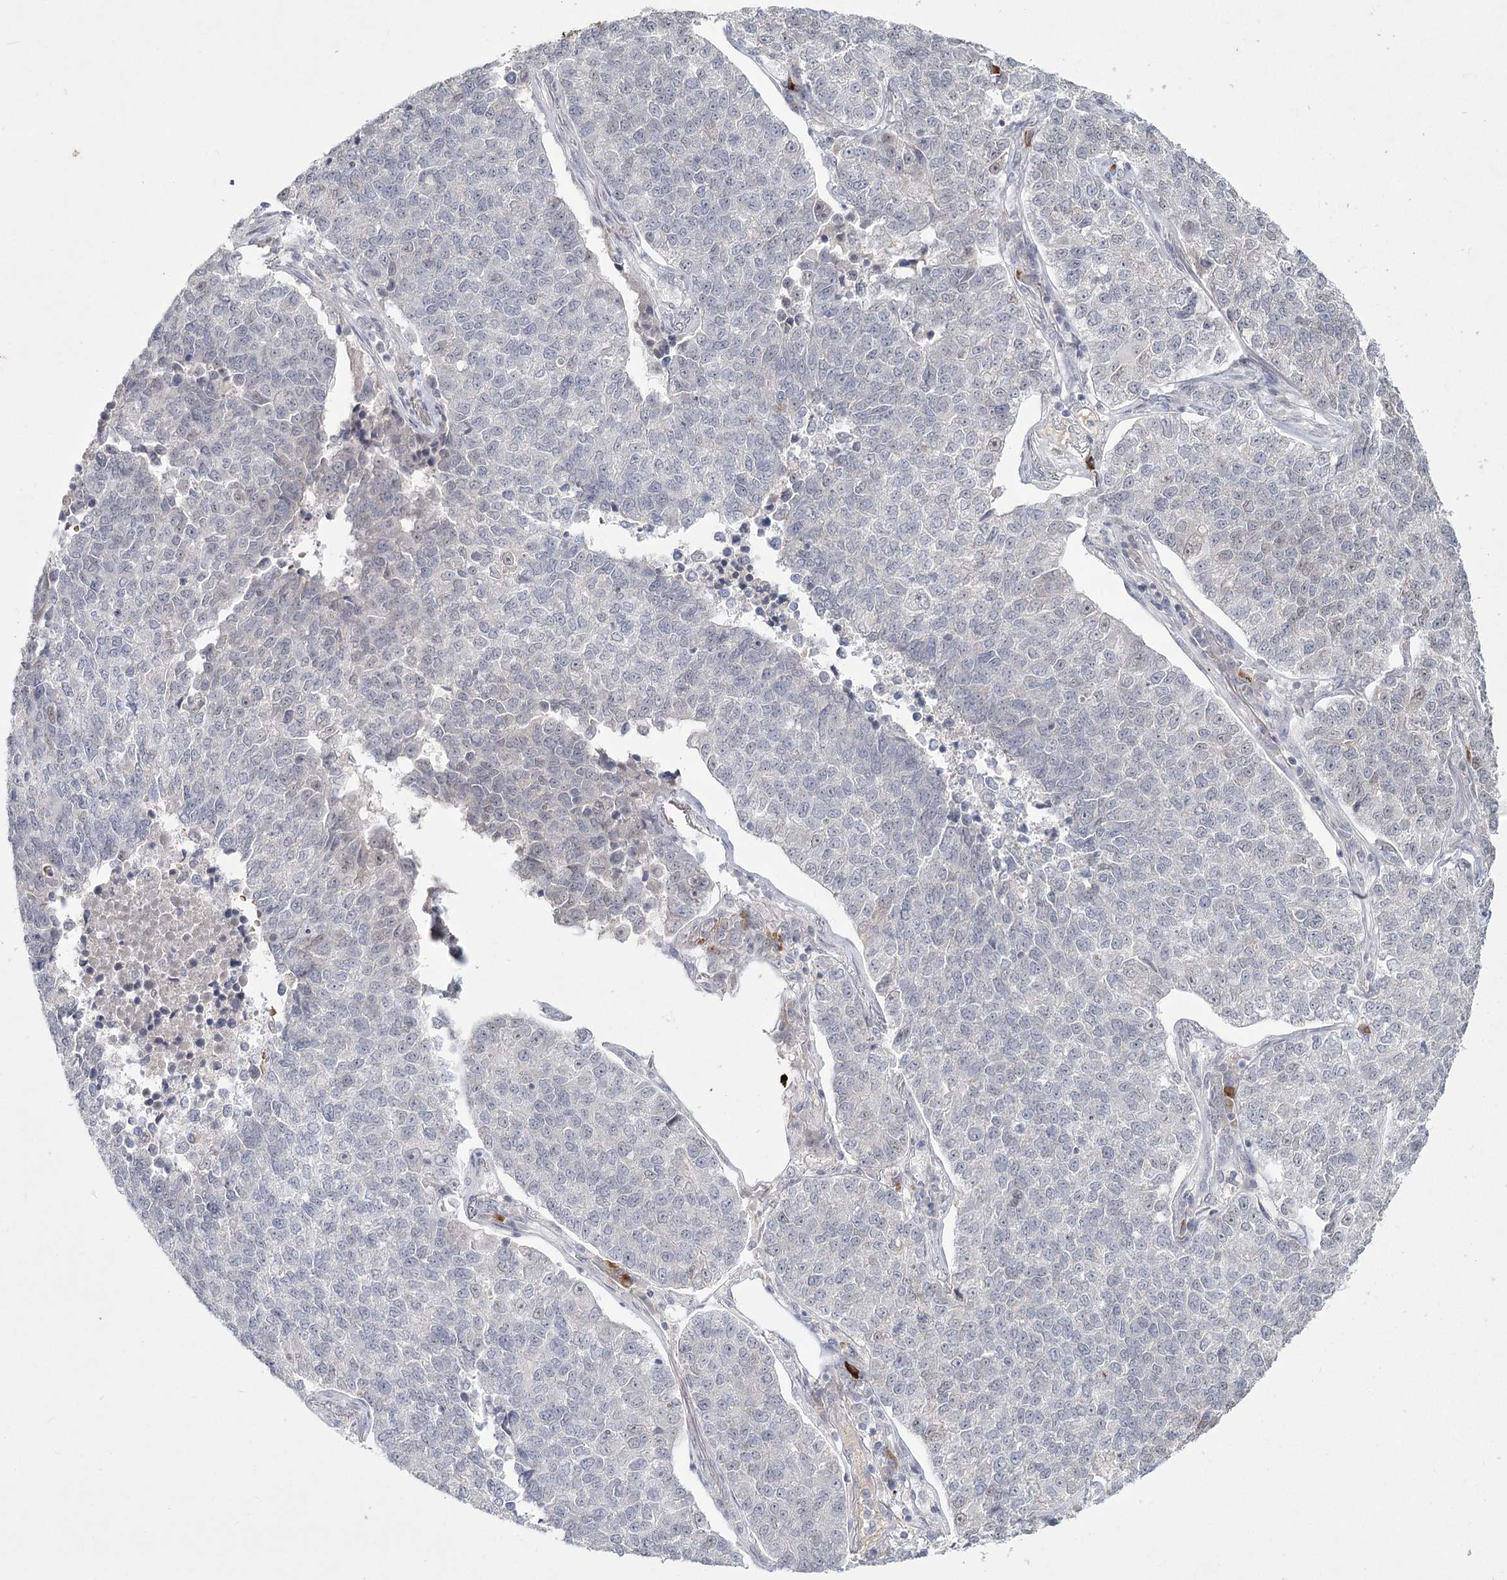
{"staining": {"intensity": "negative", "quantity": "none", "location": "none"}, "tissue": "lung cancer", "cell_type": "Tumor cells", "image_type": "cancer", "snomed": [{"axis": "morphology", "description": "Adenocarcinoma, NOS"}, {"axis": "topography", "description": "Lung"}], "caption": "Lung cancer was stained to show a protein in brown. There is no significant expression in tumor cells. (DAB IHC visualized using brightfield microscopy, high magnification).", "gene": "LY6G5C", "patient": {"sex": "male", "age": 49}}